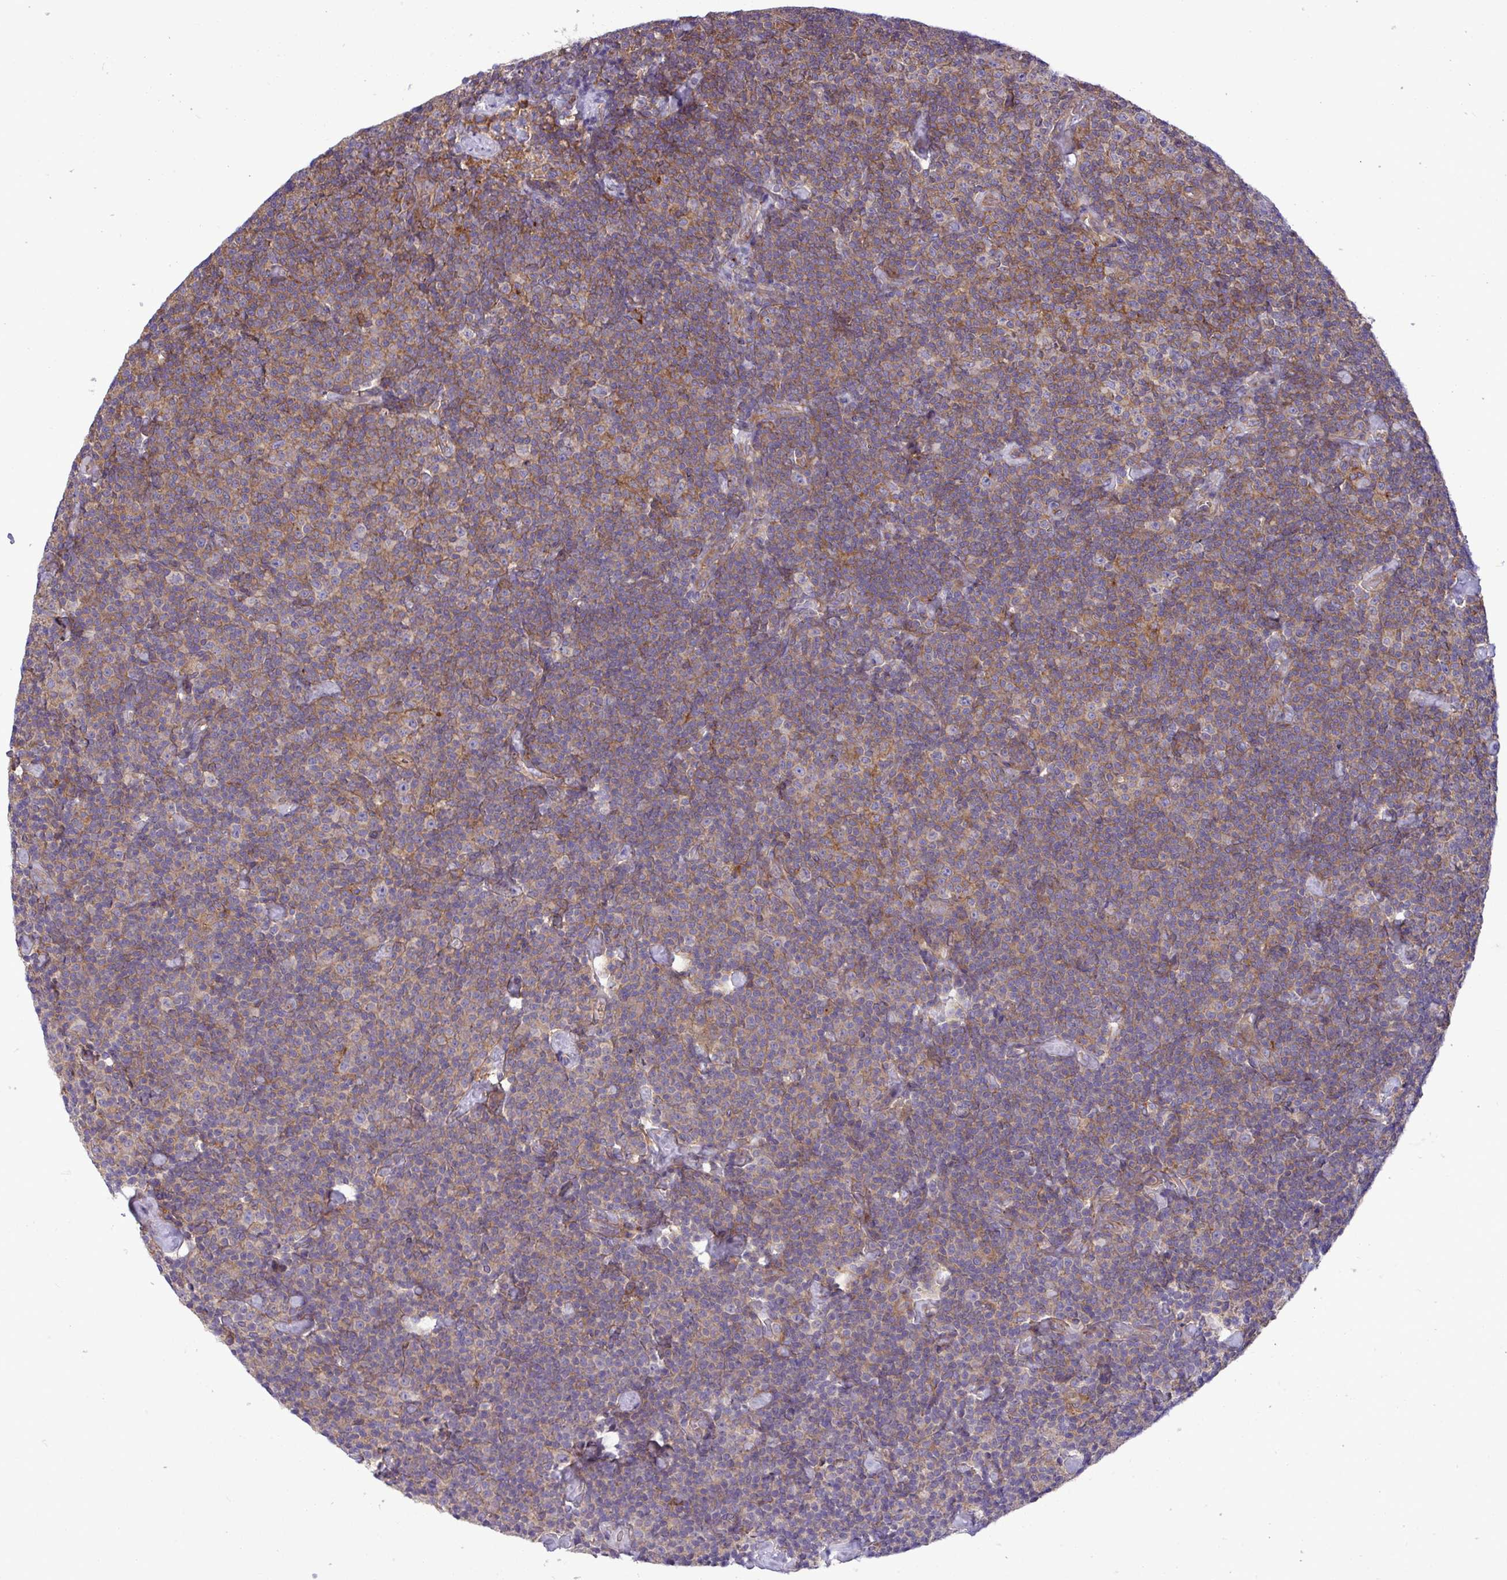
{"staining": {"intensity": "weak", "quantity": "25%-75%", "location": "cytoplasmic/membranous"}, "tissue": "lymphoma", "cell_type": "Tumor cells", "image_type": "cancer", "snomed": [{"axis": "morphology", "description": "Malignant lymphoma, non-Hodgkin's type, Low grade"}, {"axis": "topography", "description": "Lymph node"}], "caption": "DAB immunohistochemical staining of lymphoma demonstrates weak cytoplasmic/membranous protein staining in approximately 25%-75% of tumor cells.", "gene": "GRB14", "patient": {"sex": "male", "age": 81}}